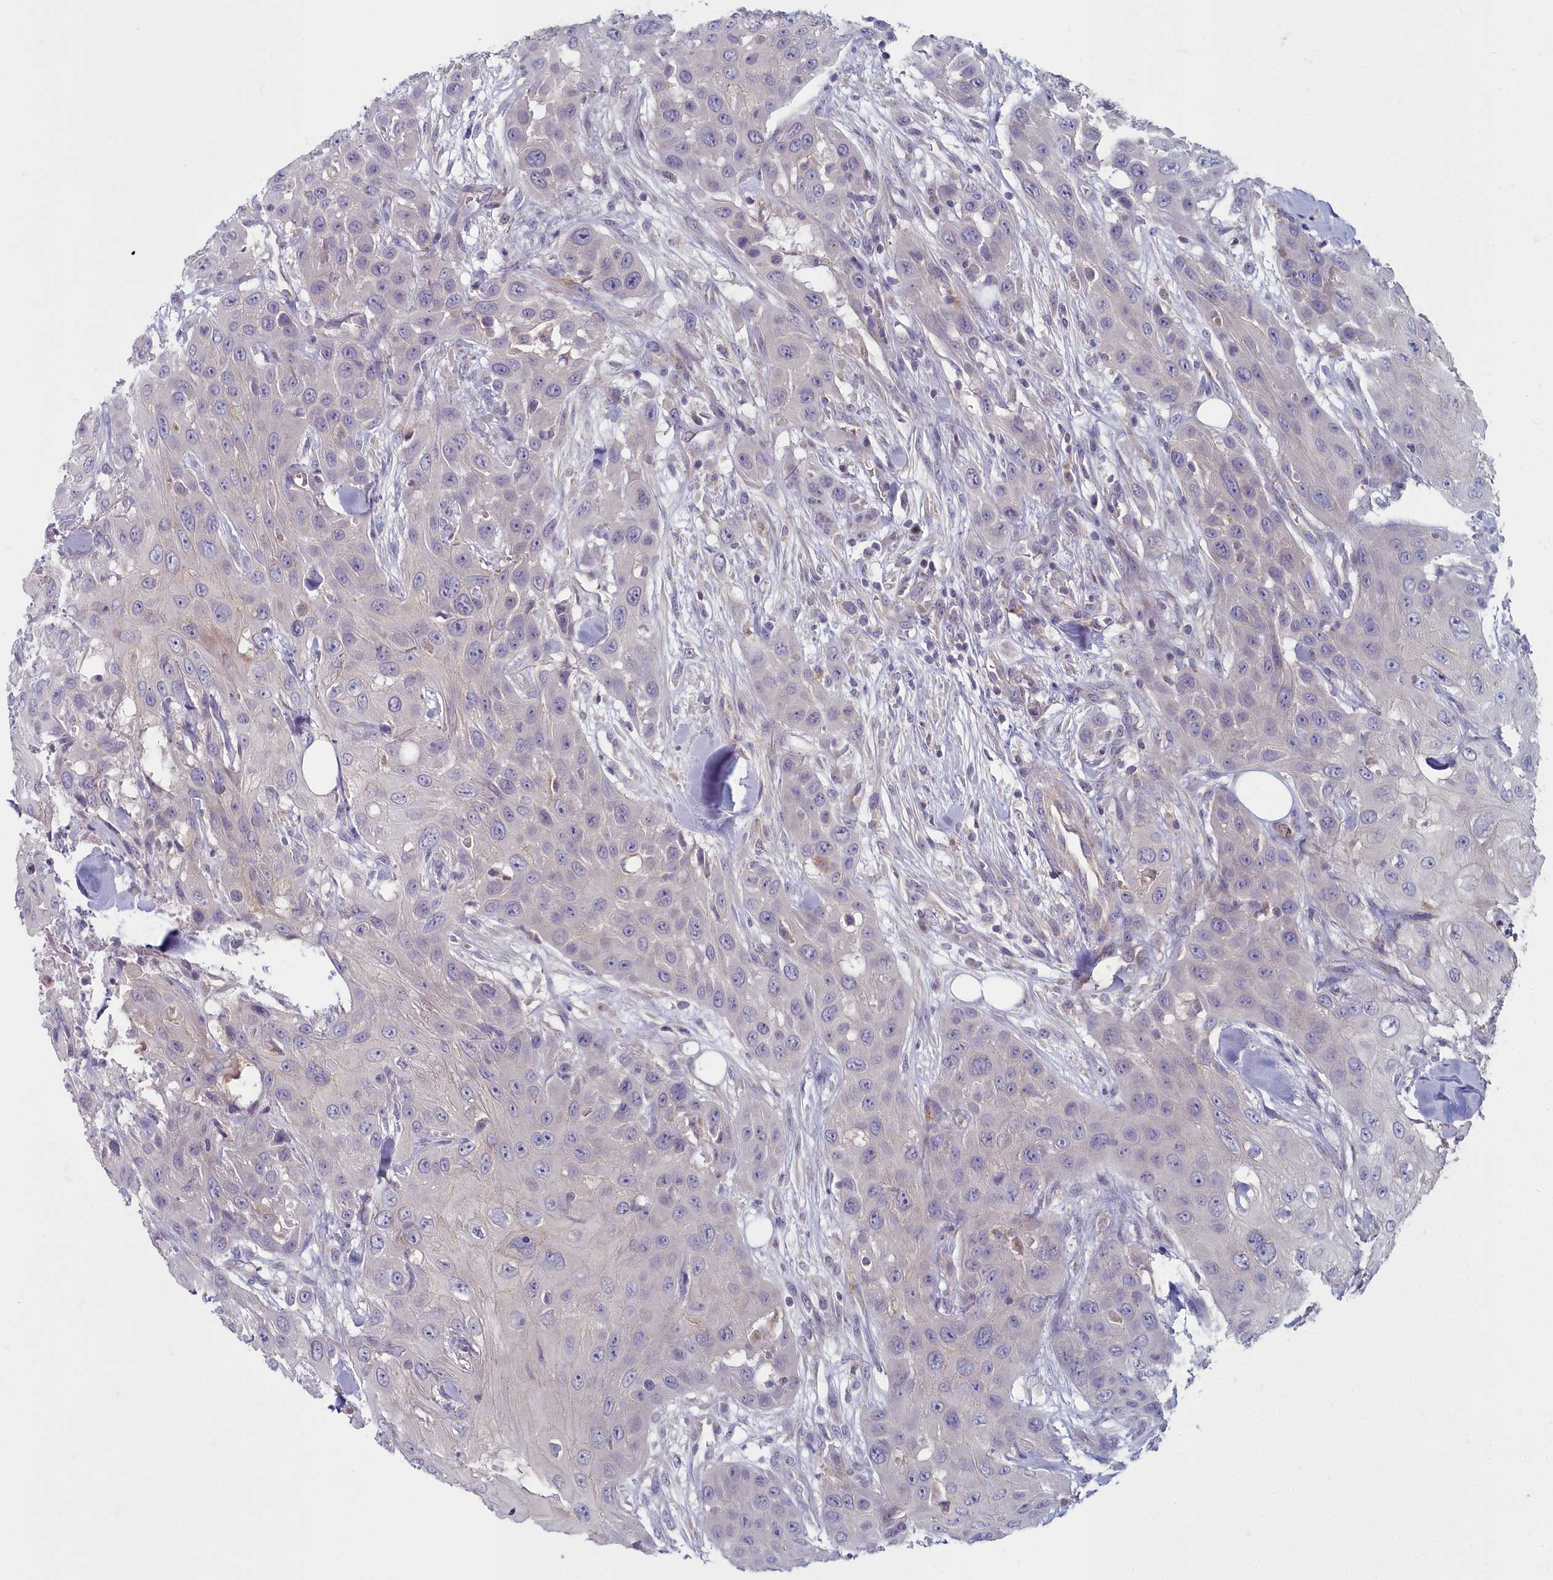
{"staining": {"intensity": "negative", "quantity": "none", "location": "none"}, "tissue": "head and neck cancer", "cell_type": "Tumor cells", "image_type": "cancer", "snomed": [{"axis": "morphology", "description": "Squamous cell carcinoma, NOS"}, {"axis": "topography", "description": "Head-Neck"}], "caption": "Immunohistochemistry (IHC) histopathology image of head and neck squamous cell carcinoma stained for a protein (brown), which demonstrates no expression in tumor cells. (DAB (3,3'-diaminobenzidine) immunohistochemistry visualized using brightfield microscopy, high magnification).", "gene": "INSYN2A", "patient": {"sex": "male", "age": 81}}